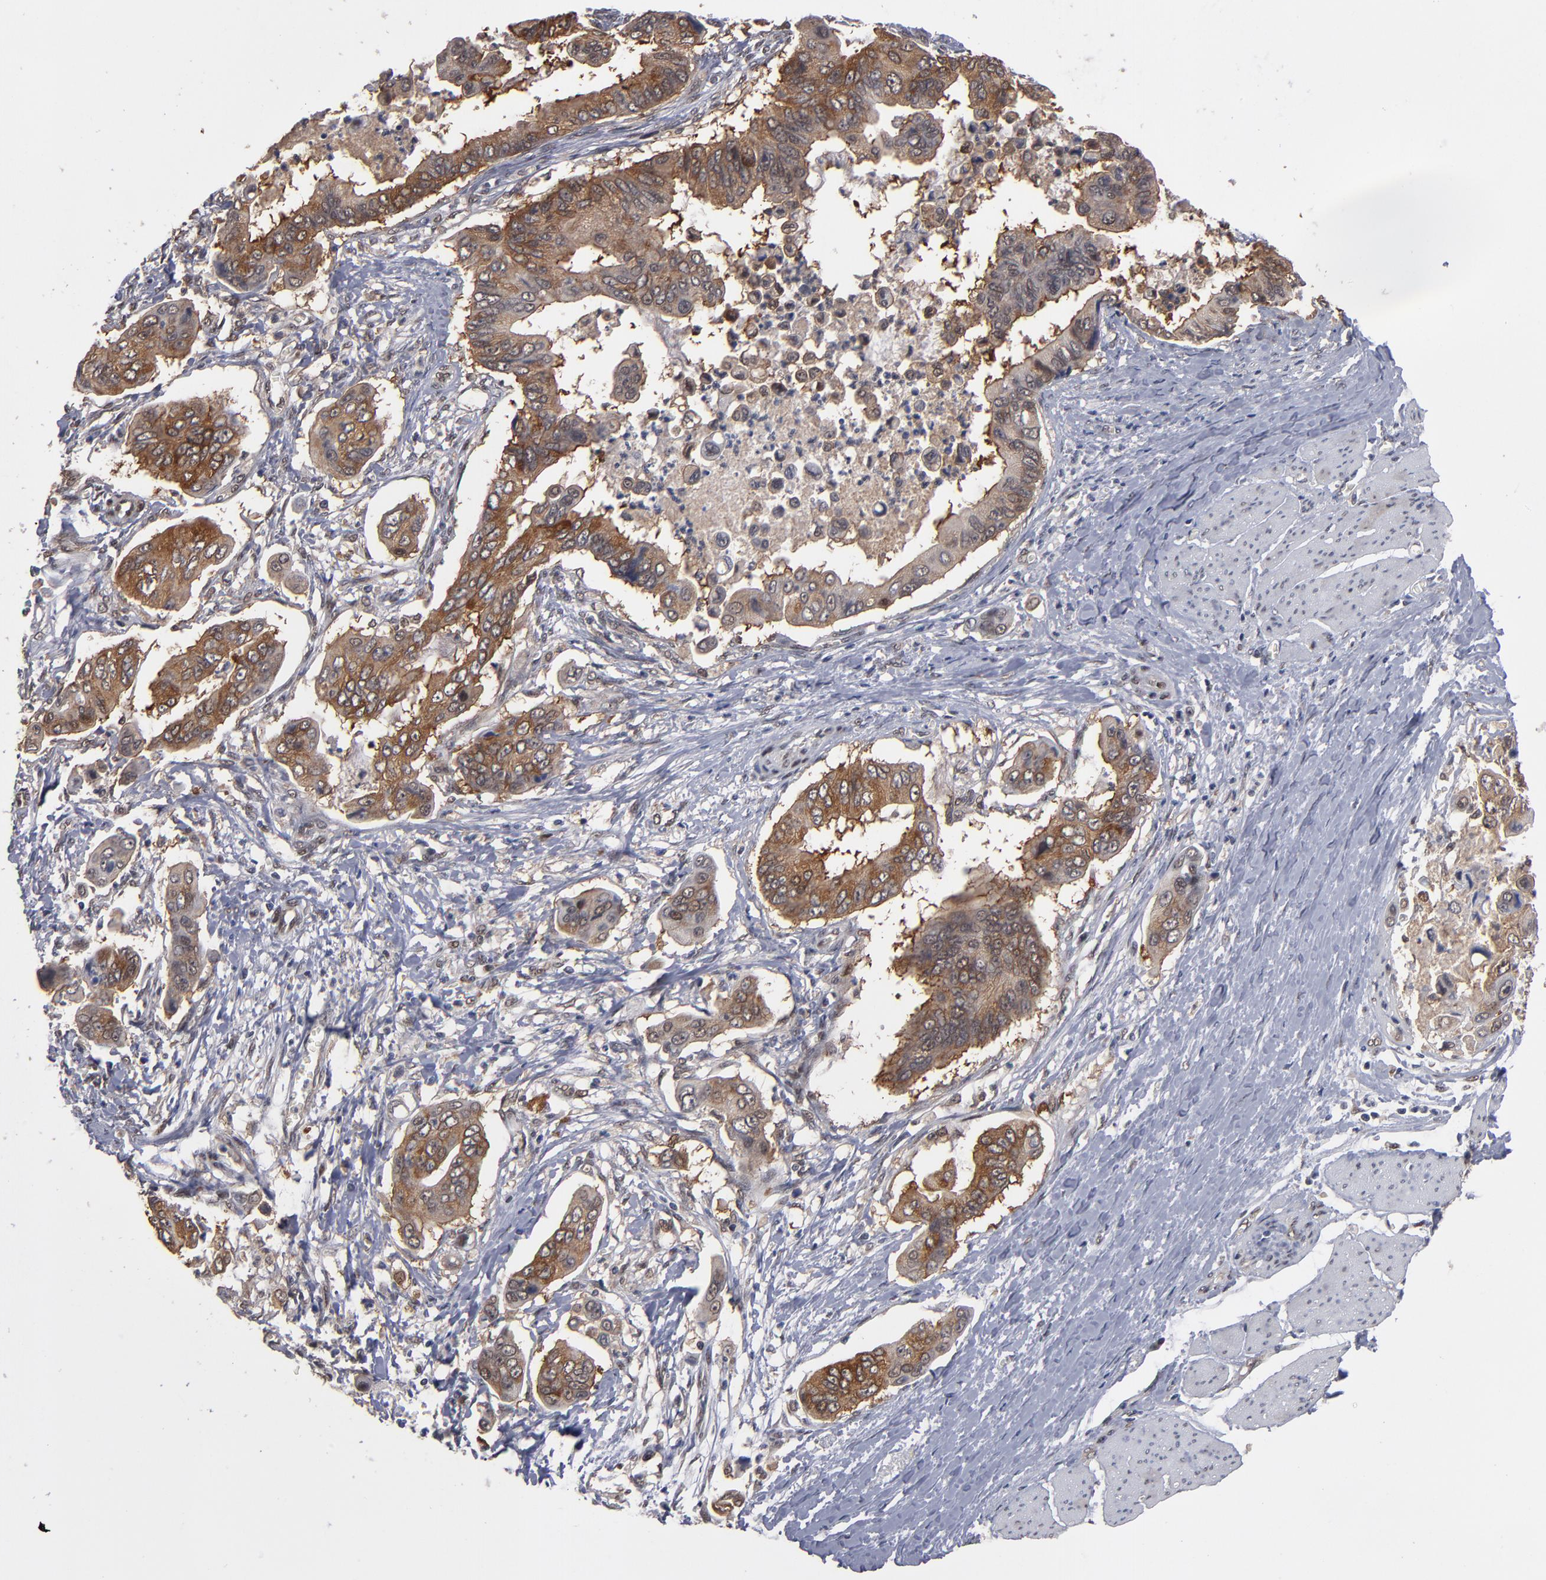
{"staining": {"intensity": "moderate", "quantity": ">75%", "location": "cytoplasmic/membranous"}, "tissue": "stomach cancer", "cell_type": "Tumor cells", "image_type": "cancer", "snomed": [{"axis": "morphology", "description": "Adenocarcinoma, NOS"}, {"axis": "topography", "description": "Stomach, upper"}], "caption": "Brown immunohistochemical staining in human stomach adenocarcinoma shows moderate cytoplasmic/membranous positivity in approximately >75% of tumor cells.", "gene": "HUWE1", "patient": {"sex": "male", "age": 80}}